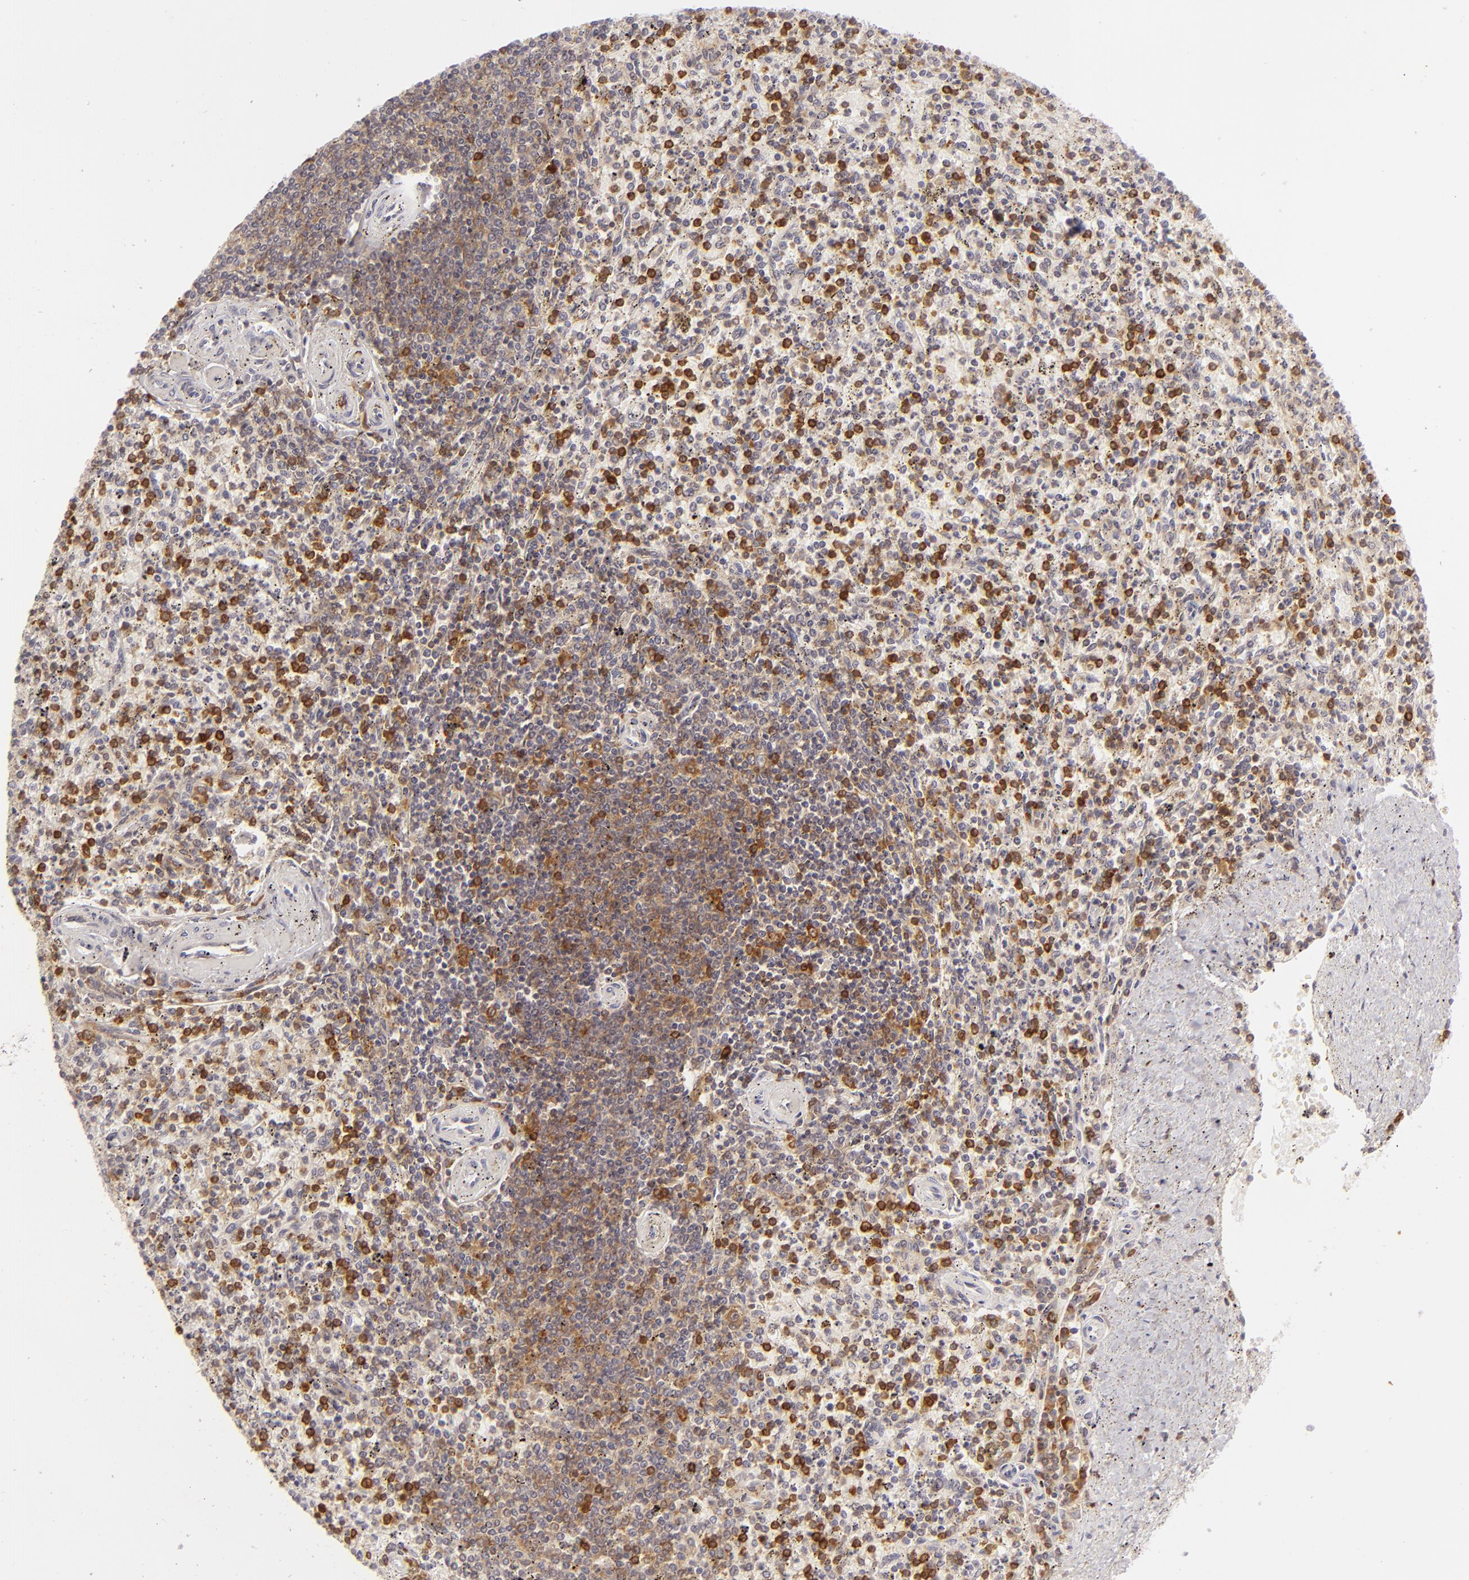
{"staining": {"intensity": "strong", "quantity": "25%-75%", "location": "cytoplasmic/membranous"}, "tissue": "spleen", "cell_type": "Cells in red pulp", "image_type": "normal", "snomed": [{"axis": "morphology", "description": "Normal tissue, NOS"}, {"axis": "topography", "description": "Spleen"}], "caption": "Spleen stained for a protein (brown) demonstrates strong cytoplasmic/membranous positive expression in about 25%-75% of cells in red pulp.", "gene": "APOBEC3G", "patient": {"sex": "male", "age": 72}}